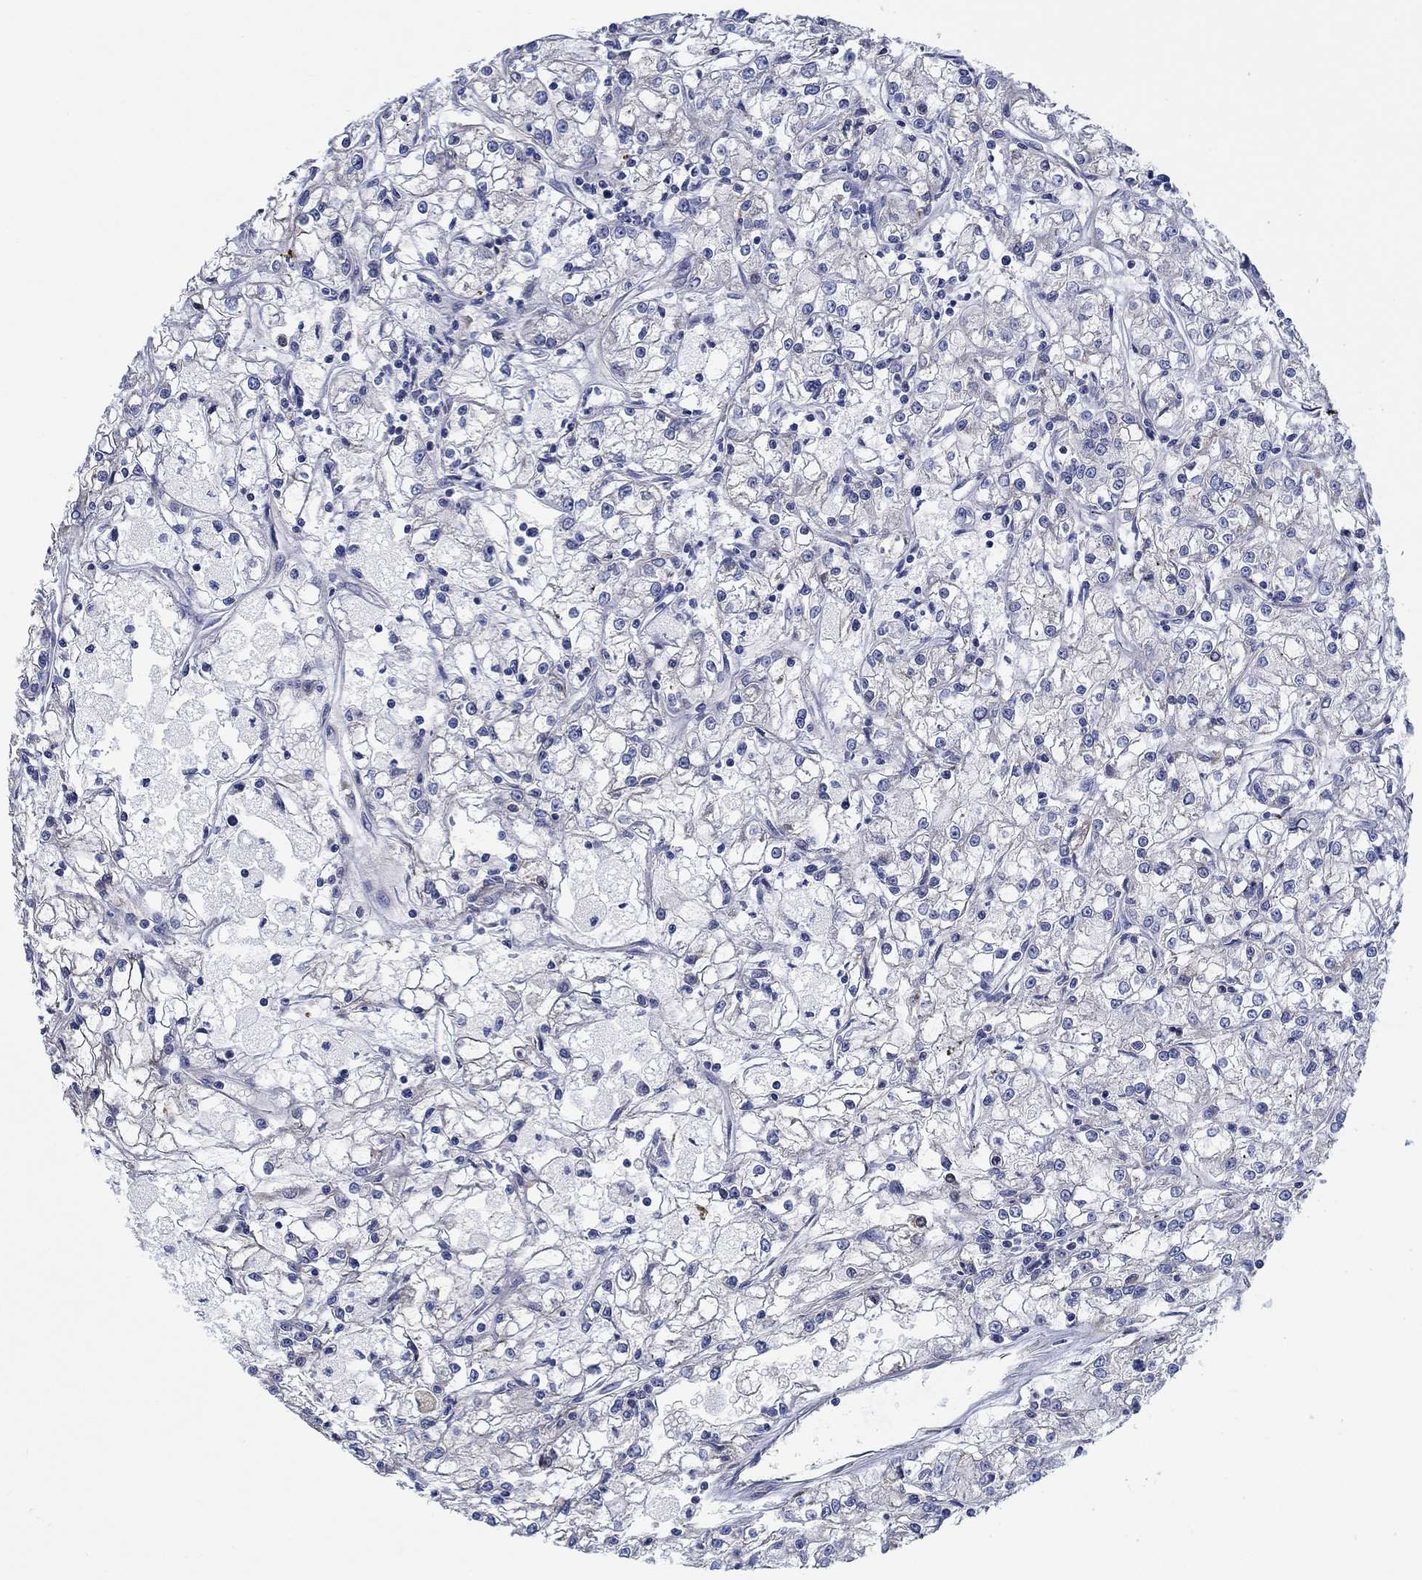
{"staining": {"intensity": "negative", "quantity": "none", "location": "none"}, "tissue": "renal cancer", "cell_type": "Tumor cells", "image_type": "cancer", "snomed": [{"axis": "morphology", "description": "Adenocarcinoma, NOS"}, {"axis": "topography", "description": "Kidney"}], "caption": "The histopathology image displays no staining of tumor cells in renal cancer (adenocarcinoma).", "gene": "FMN1", "patient": {"sex": "female", "age": 59}}